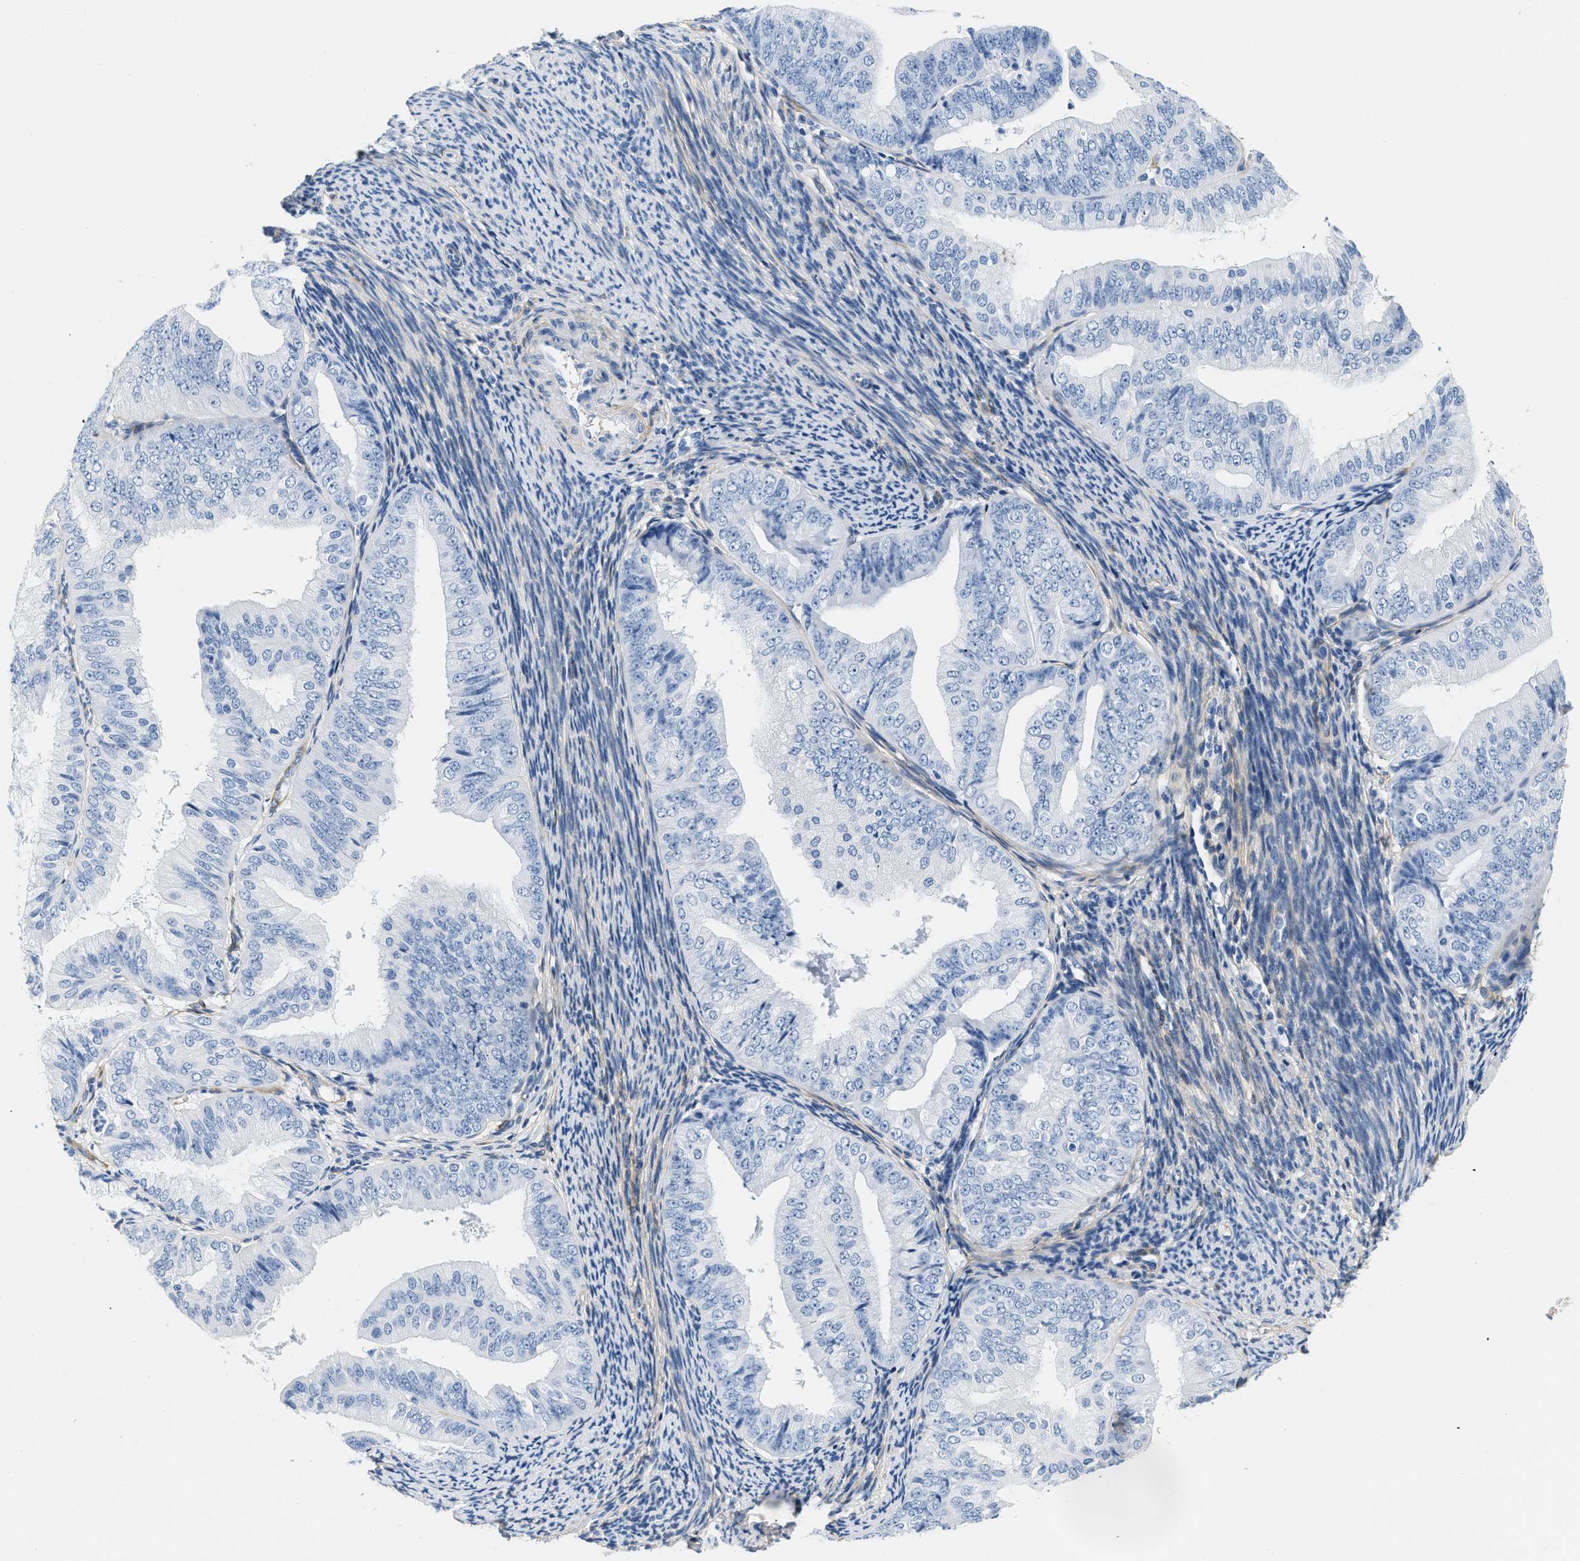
{"staining": {"intensity": "negative", "quantity": "none", "location": "none"}, "tissue": "endometrial cancer", "cell_type": "Tumor cells", "image_type": "cancer", "snomed": [{"axis": "morphology", "description": "Adenocarcinoma, NOS"}, {"axis": "topography", "description": "Endometrium"}], "caption": "Adenocarcinoma (endometrial) was stained to show a protein in brown. There is no significant positivity in tumor cells.", "gene": "PDGFRB", "patient": {"sex": "female", "age": 63}}